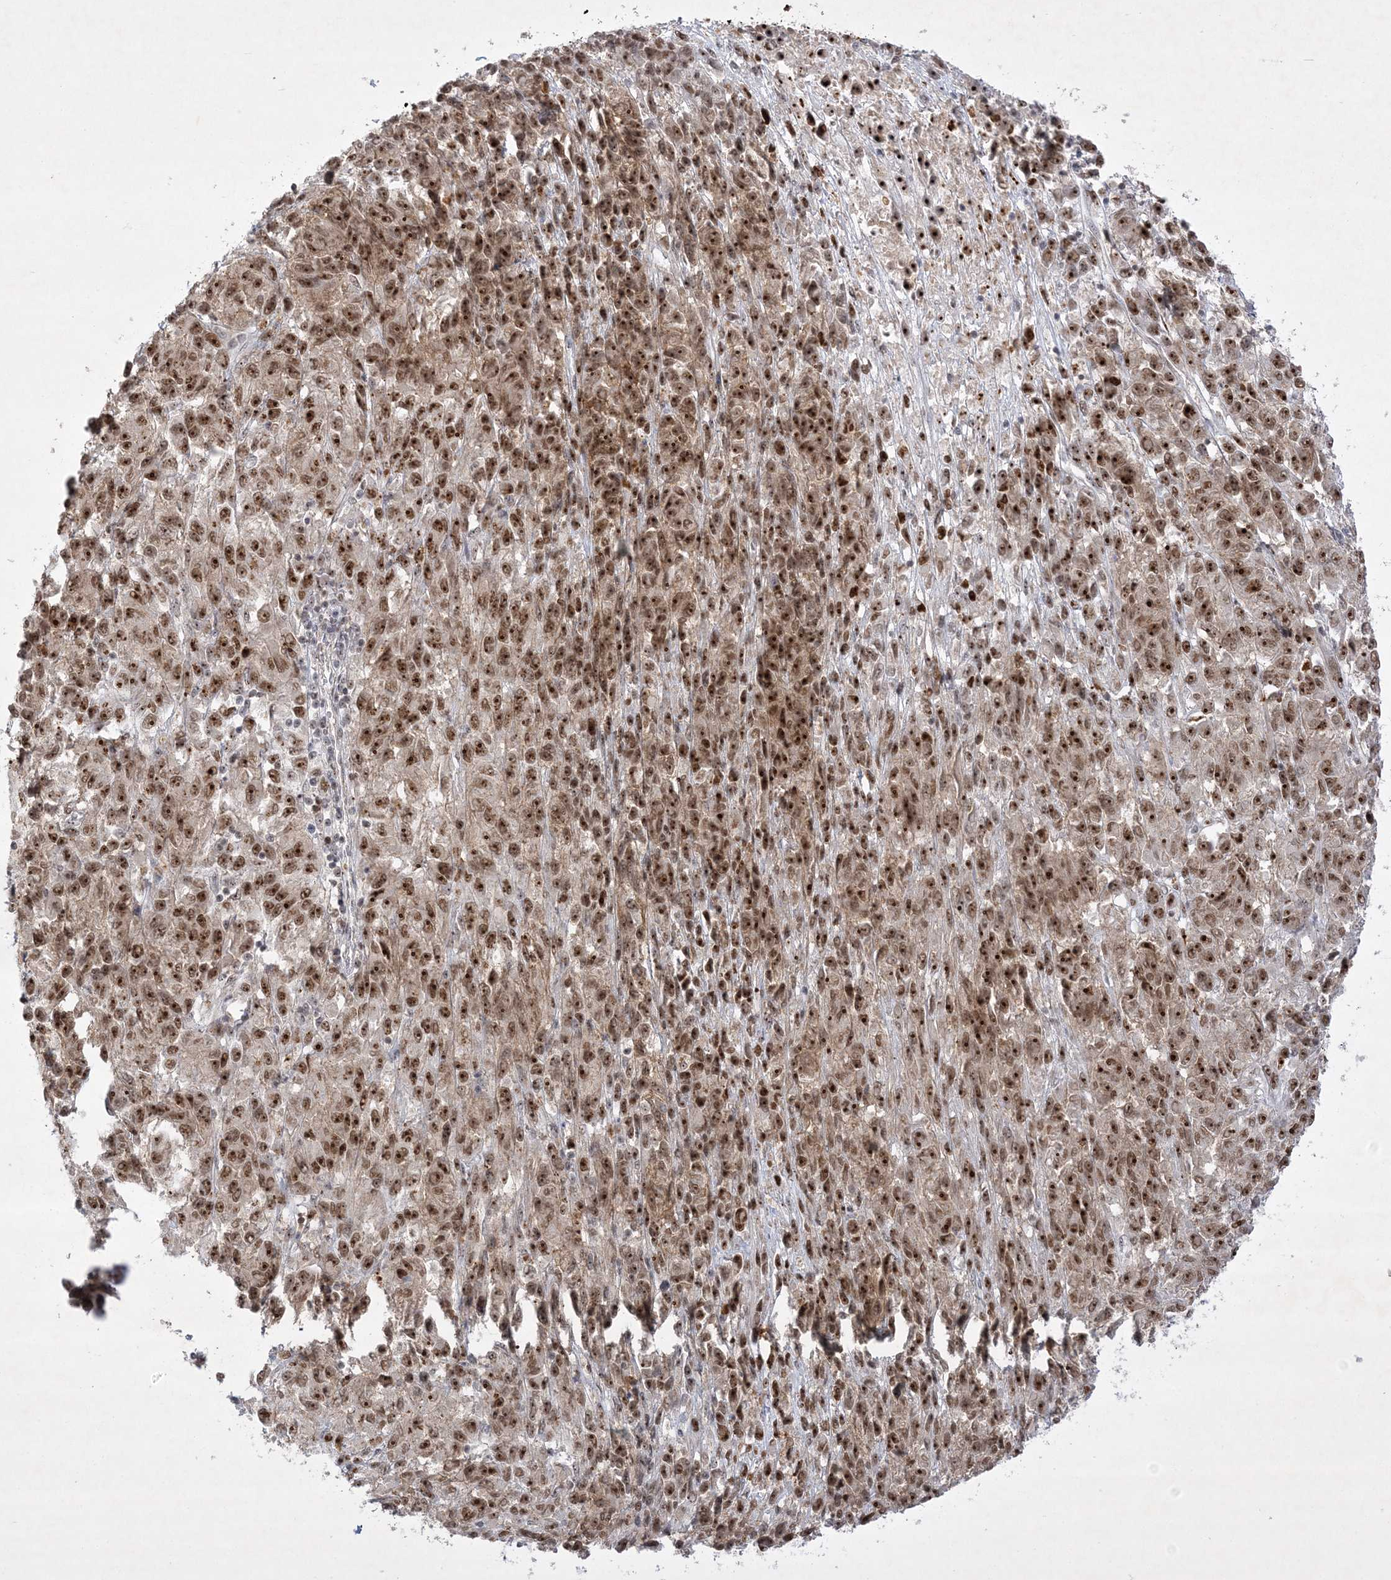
{"staining": {"intensity": "strong", "quantity": ">75%", "location": "nuclear"}, "tissue": "melanoma", "cell_type": "Tumor cells", "image_type": "cancer", "snomed": [{"axis": "morphology", "description": "Malignant melanoma, Metastatic site"}, {"axis": "topography", "description": "Lung"}], "caption": "Protein staining shows strong nuclear expression in approximately >75% of tumor cells in melanoma.", "gene": "NPM3", "patient": {"sex": "male", "age": 64}}